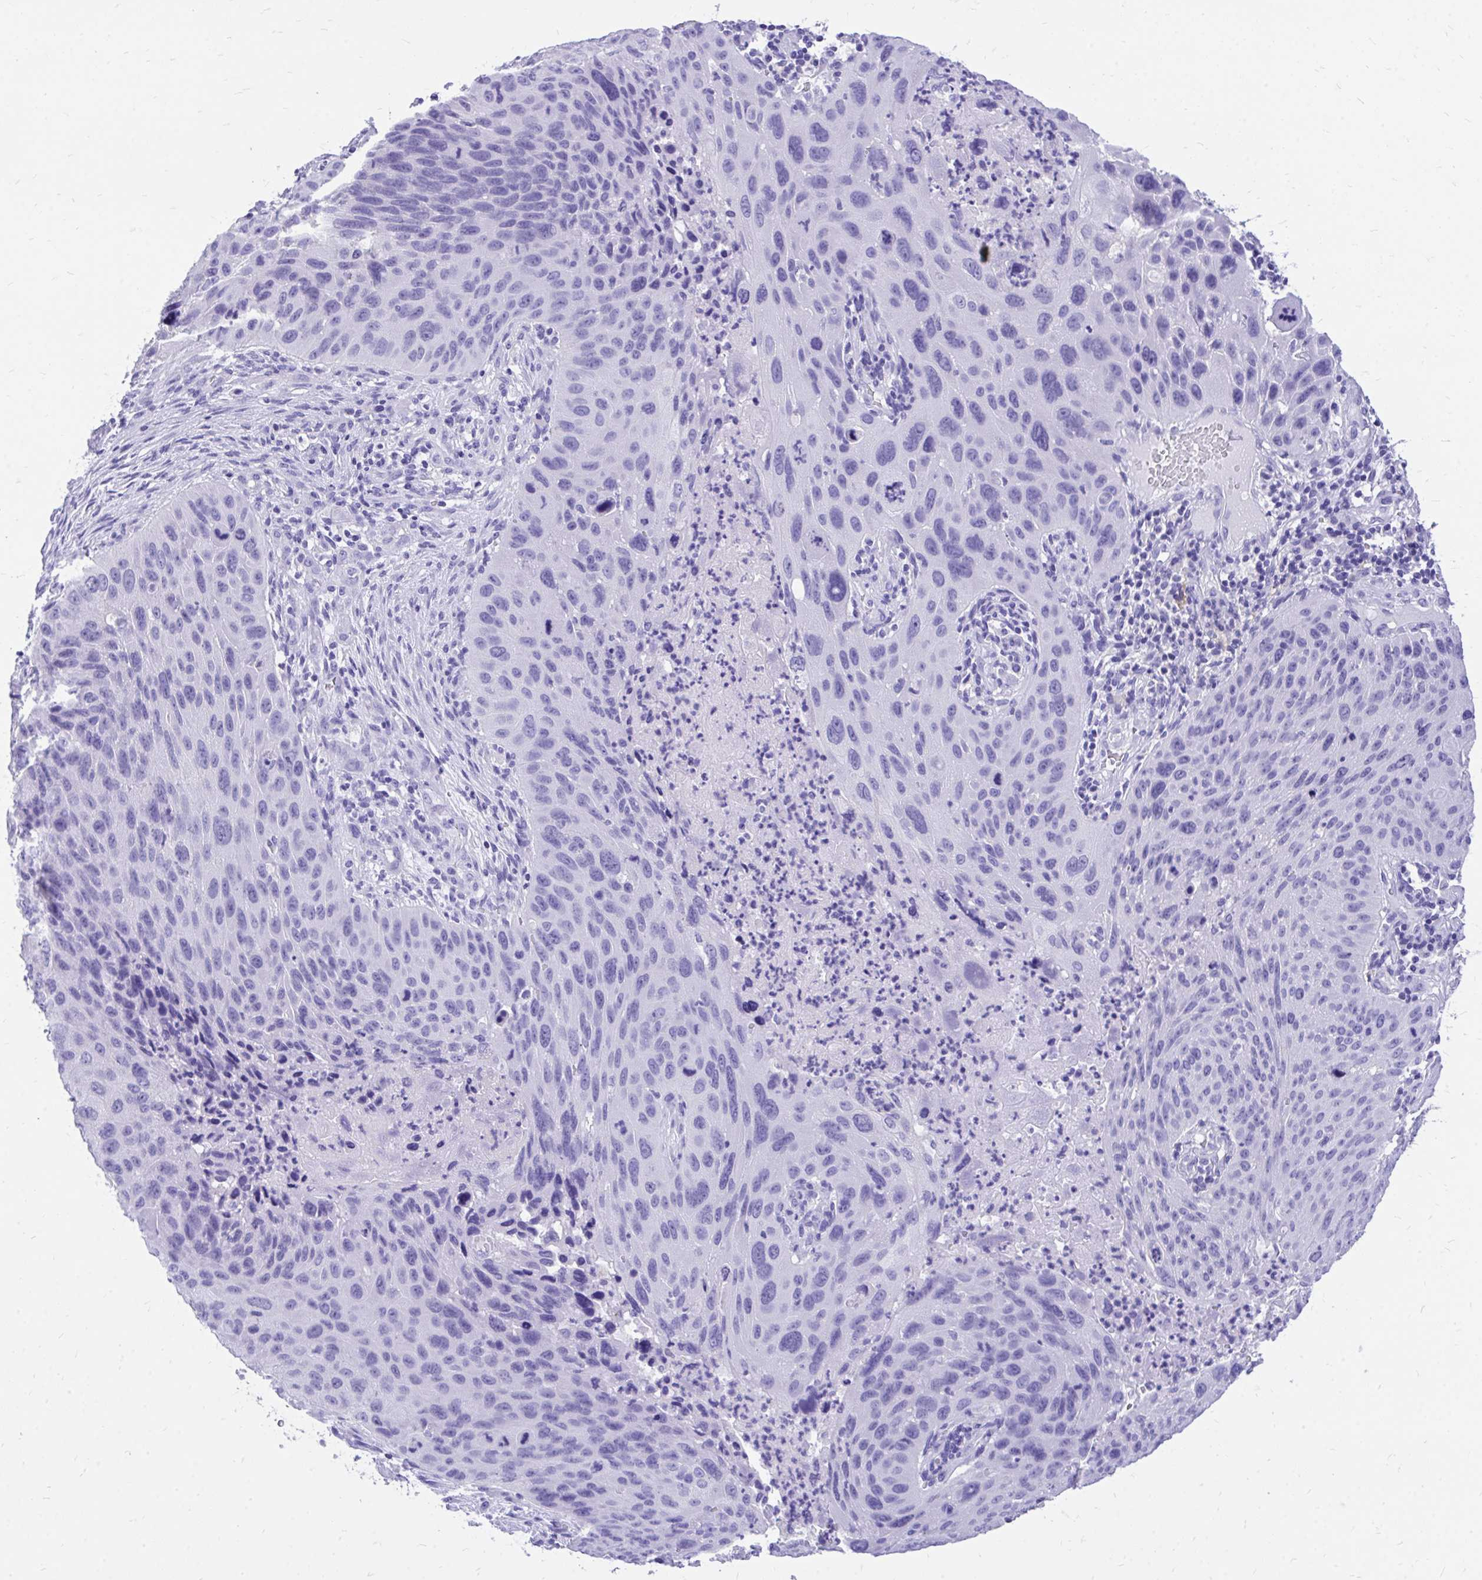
{"staining": {"intensity": "negative", "quantity": "none", "location": "none"}, "tissue": "lung cancer", "cell_type": "Tumor cells", "image_type": "cancer", "snomed": [{"axis": "morphology", "description": "Squamous cell carcinoma, NOS"}, {"axis": "topography", "description": "Lung"}], "caption": "The immunohistochemistry histopathology image has no significant positivity in tumor cells of lung squamous cell carcinoma tissue.", "gene": "MON1A", "patient": {"sex": "male", "age": 63}}